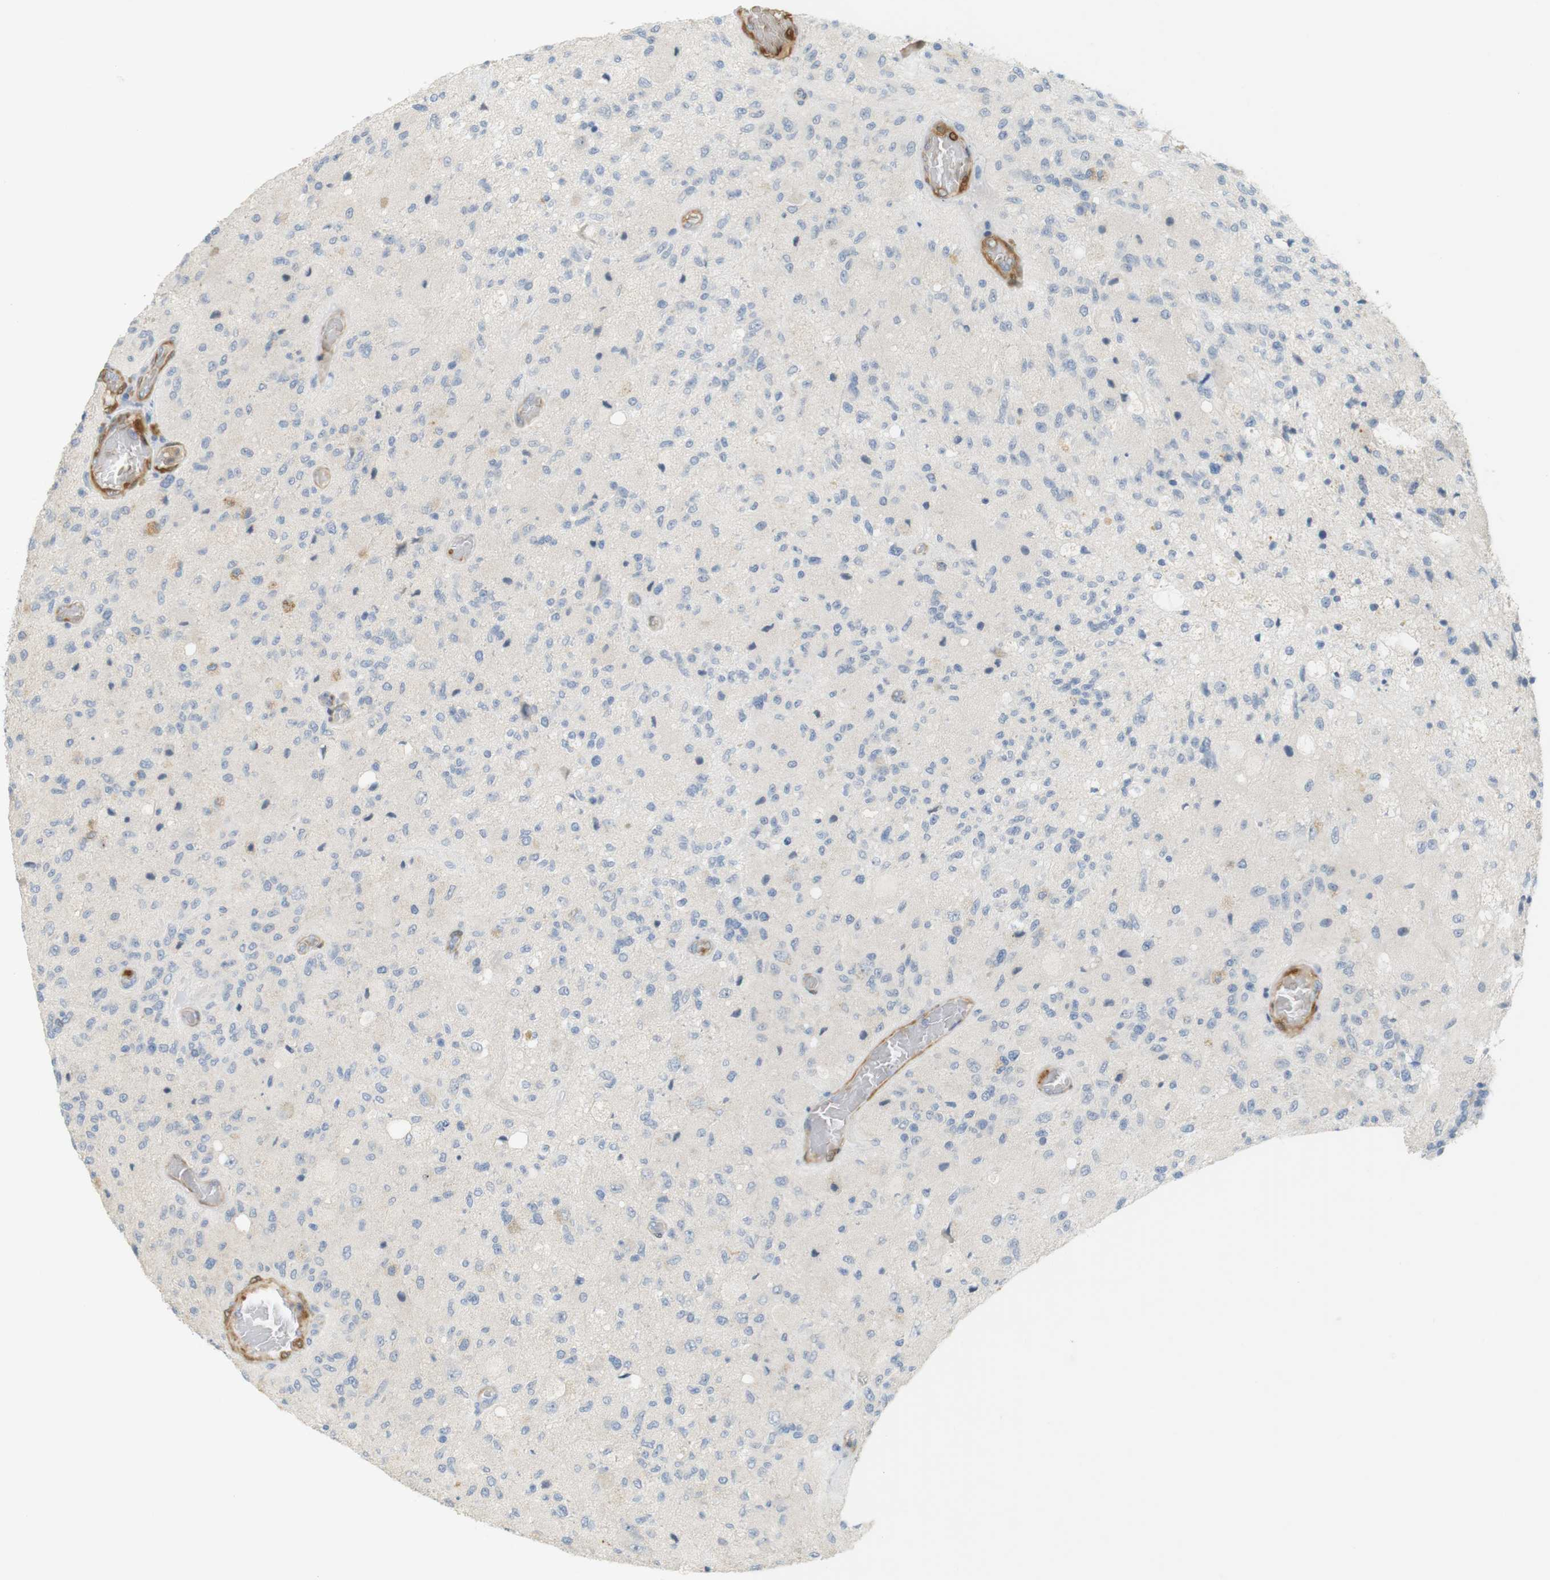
{"staining": {"intensity": "negative", "quantity": "none", "location": "none"}, "tissue": "glioma", "cell_type": "Tumor cells", "image_type": "cancer", "snomed": [{"axis": "morphology", "description": "Normal tissue, NOS"}, {"axis": "morphology", "description": "Glioma, malignant, High grade"}, {"axis": "topography", "description": "Cerebral cortex"}], "caption": "Glioma stained for a protein using IHC displays no staining tumor cells.", "gene": "PDE3A", "patient": {"sex": "male", "age": 77}}